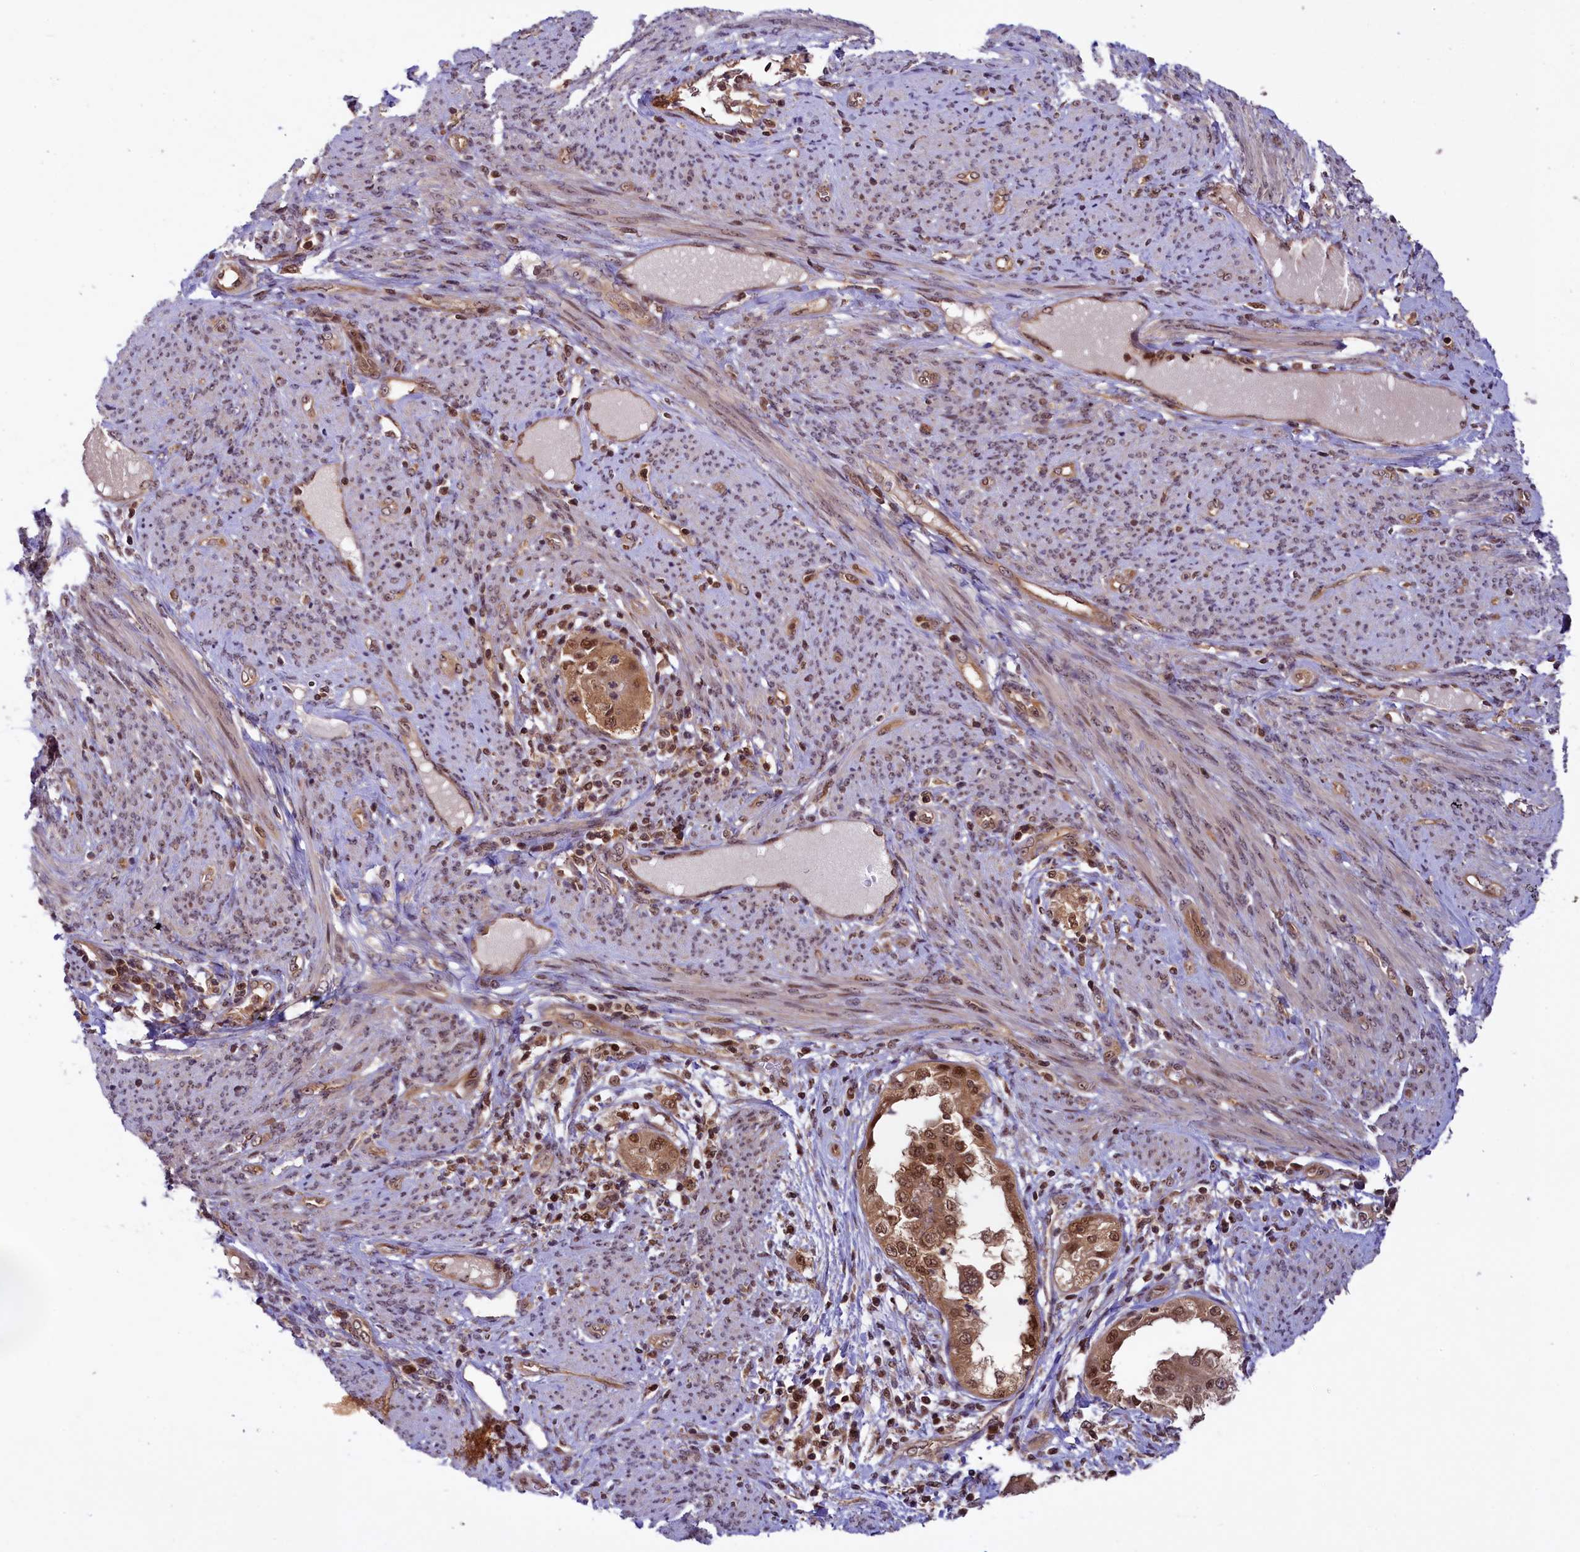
{"staining": {"intensity": "moderate", "quantity": ">75%", "location": "cytoplasmic/membranous,nuclear"}, "tissue": "endometrial cancer", "cell_type": "Tumor cells", "image_type": "cancer", "snomed": [{"axis": "morphology", "description": "Adenocarcinoma, NOS"}, {"axis": "topography", "description": "Endometrium"}], "caption": "Immunohistochemistry micrograph of neoplastic tissue: human adenocarcinoma (endometrial) stained using IHC exhibits medium levels of moderate protein expression localized specifically in the cytoplasmic/membranous and nuclear of tumor cells, appearing as a cytoplasmic/membranous and nuclear brown color.", "gene": "SLC7A6OS", "patient": {"sex": "female", "age": 85}}